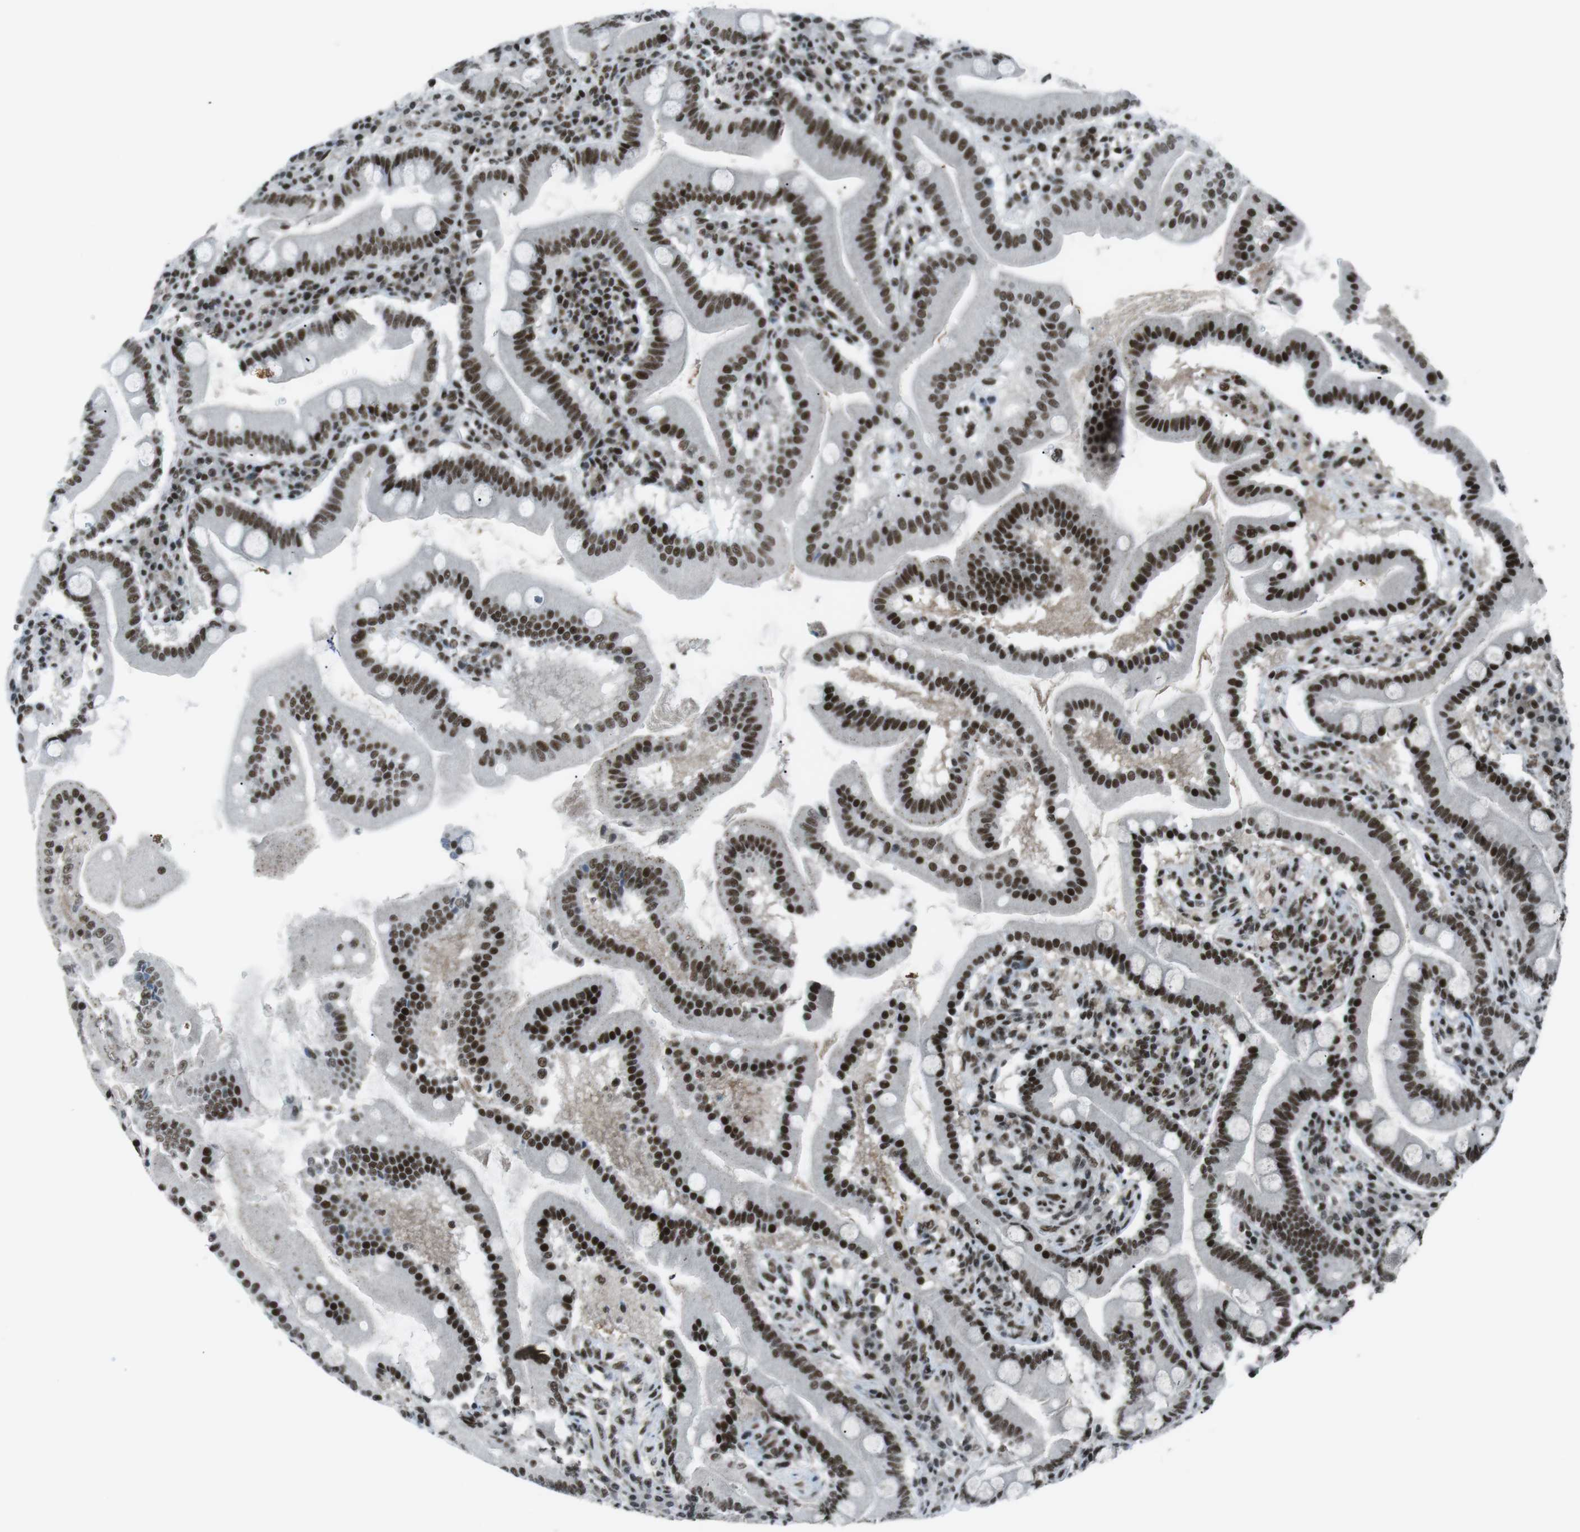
{"staining": {"intensity": "strong", "quantity": ">75%", "location": "nuclear"}, "tissue": "duodenum", "cell_type": "Glandular cells", "image_type": "normal", "snomed": [{"axis": "morphology", "description": "Normal tissue, NOS"}, {"axis": "topography", "description": "Duodenum"}], "caption": "A micrograph of duodenum stained for a protein exhibits strong nuclear brown staining in glandular cells. Nuclei are stained in blue.", "gene": "TAF1", "patient": {"sex": "male", "age": 50}}